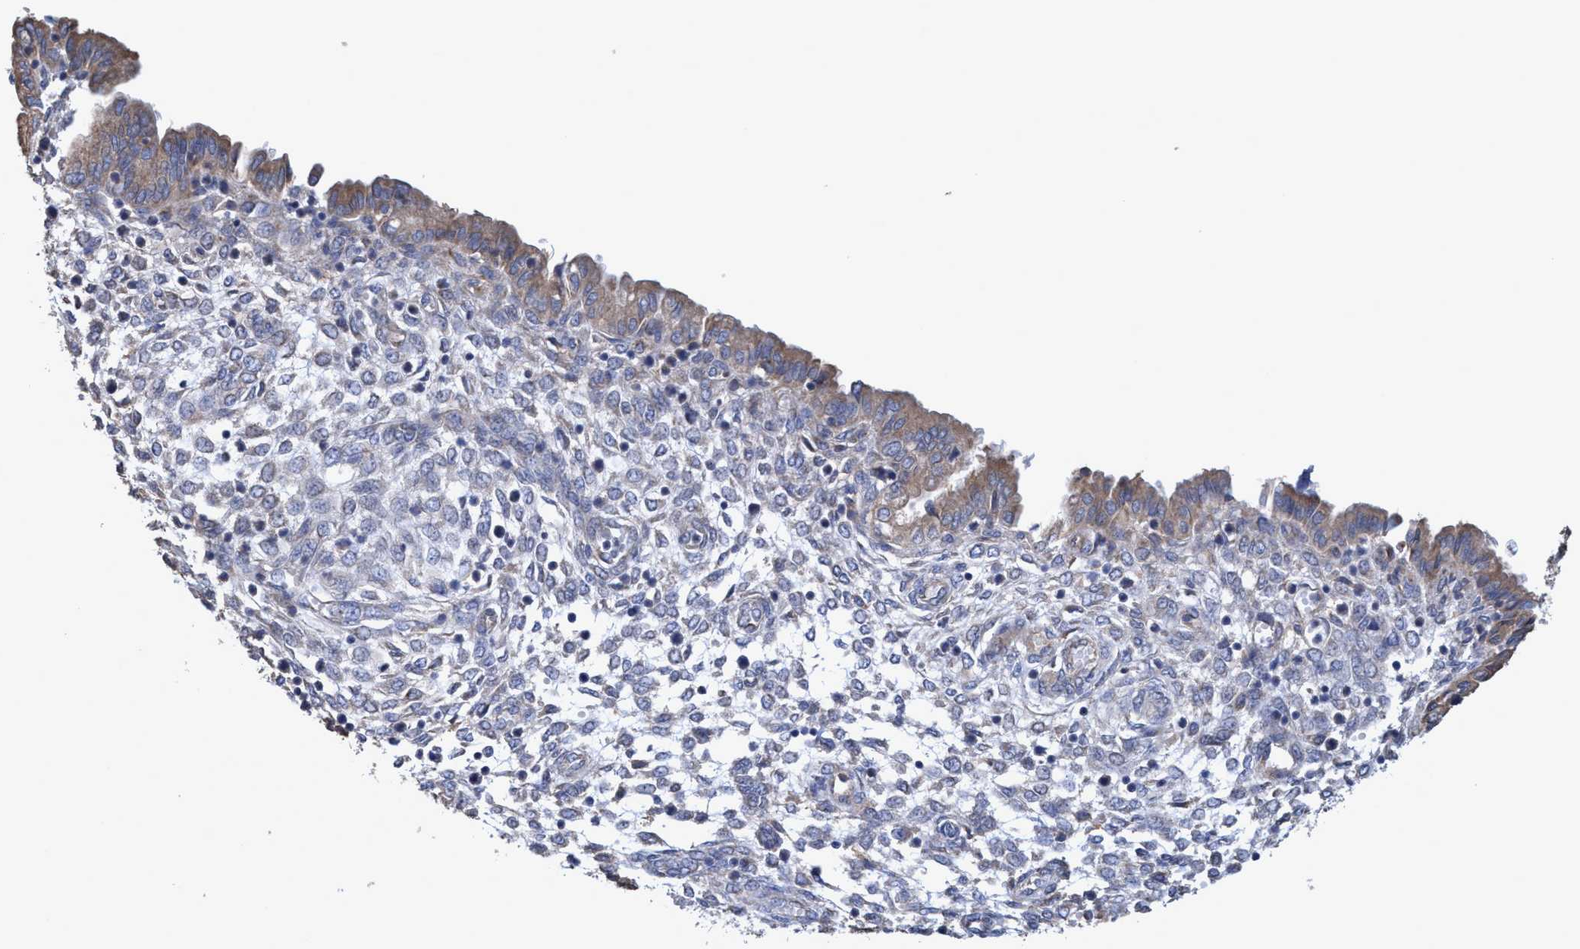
{"staining": {"intensity": "negative", "quantity": "none", "location": "none"}, "tissue": "endometrium", "cell_type": "Cells in endometrial stroma", "image_type": "normal", "snomed": [{"axis": "morphology", "description": "Normal tissue, NOS"}, {"axis": "topography", "description": "Endometrium"}], "caption": "This is a image of immunohistochemistry staining of unremarkable endometrium, which shows no positivity in cells in endometrial stroma.", "gene": "BICD2", "patient": {"sex": "female", "age": 33}}